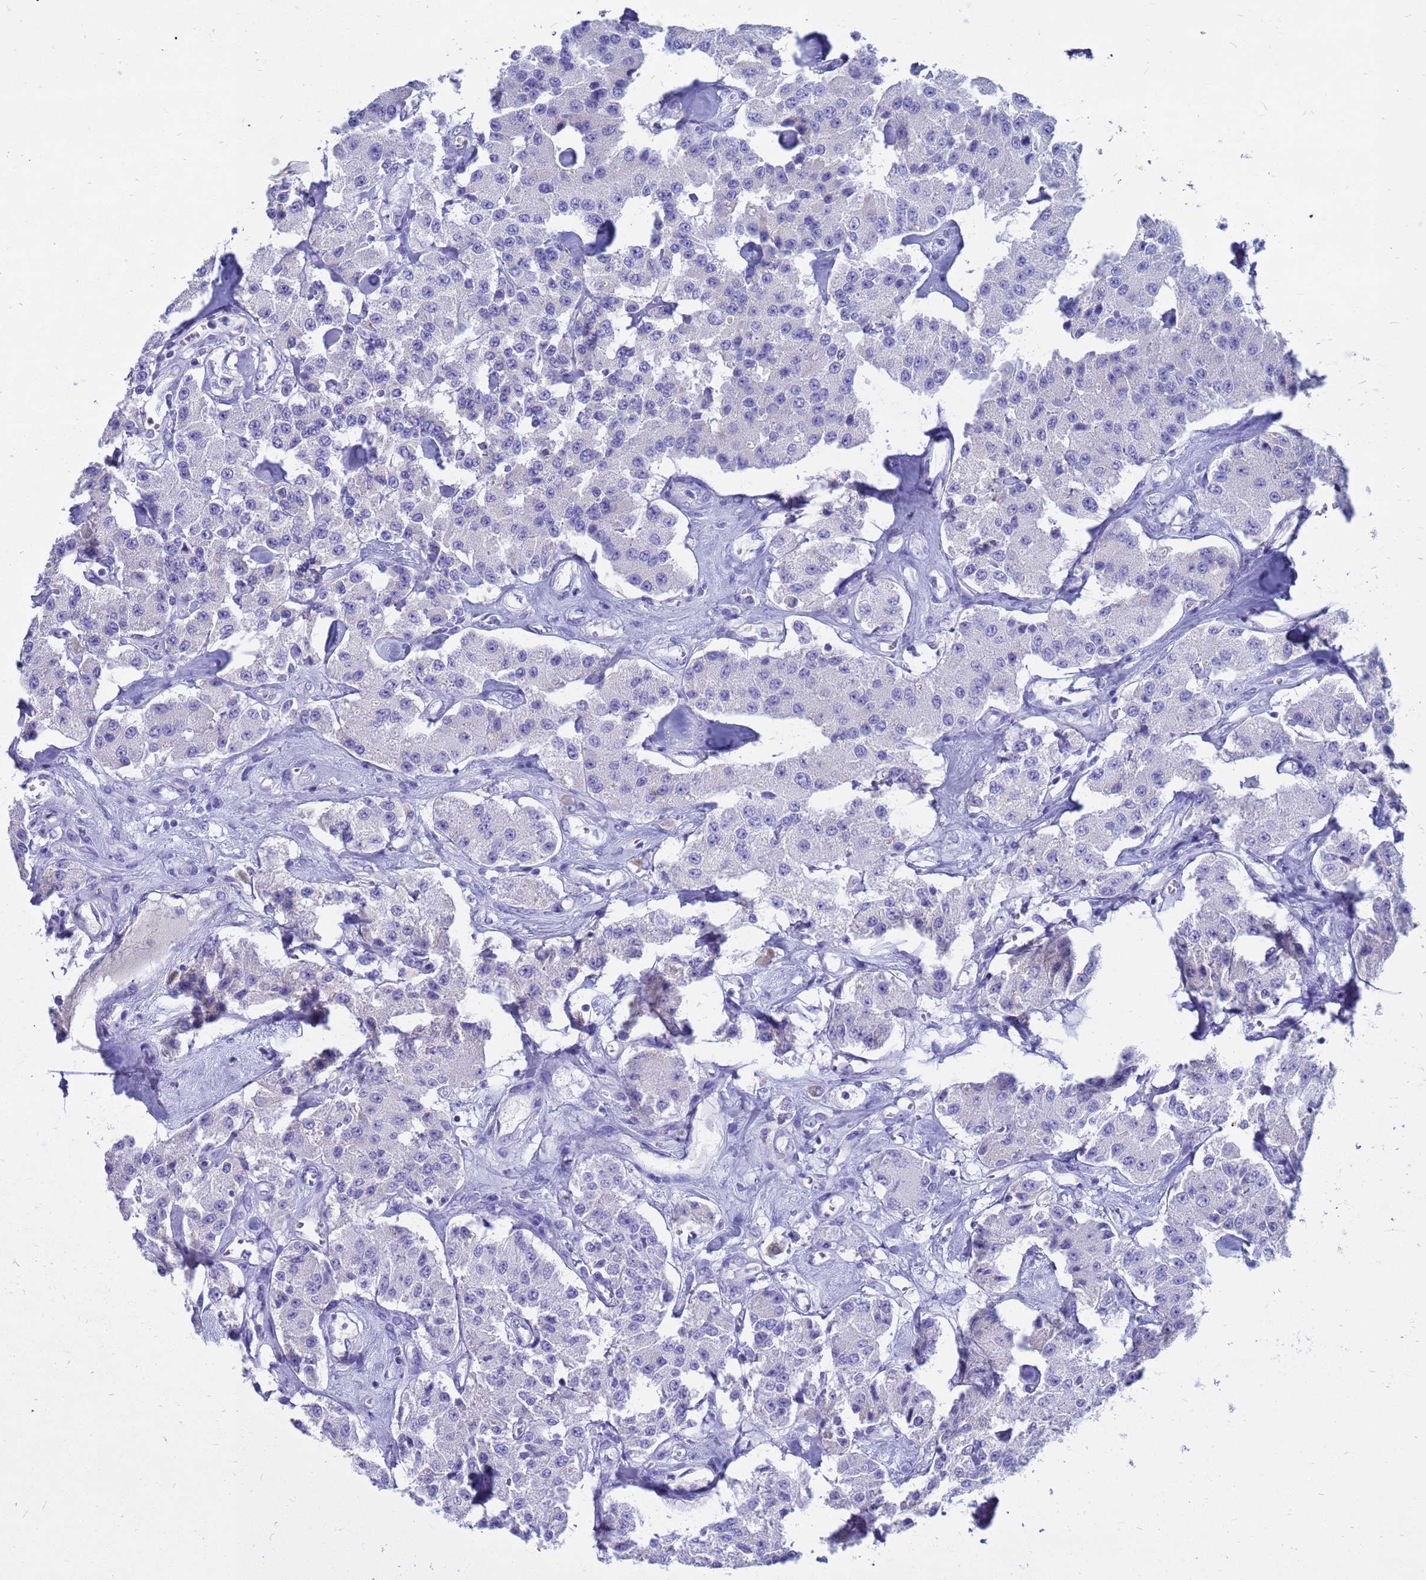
{"staining": {"intensity": "negative", "quantity": "none", "location": "none"}, "tissue": "carcinoid", "cell_type": "Tumor cells", "image_type": "cancer", "snomed": [{"axis": "morphology", "description": "Carcinoid, malignant, NOS"}, {"axis": "topography", "description": "Pancreas"}], "caption": "IHC photomicrograph of neoplastic tissue: carcinoid stained with DAB (3,3'-diaminobenzidine) demonstrates no significant protein positivity in tumor cells.", "gene": "SYCN", "patient": {"sex": "male", "age": 41}}